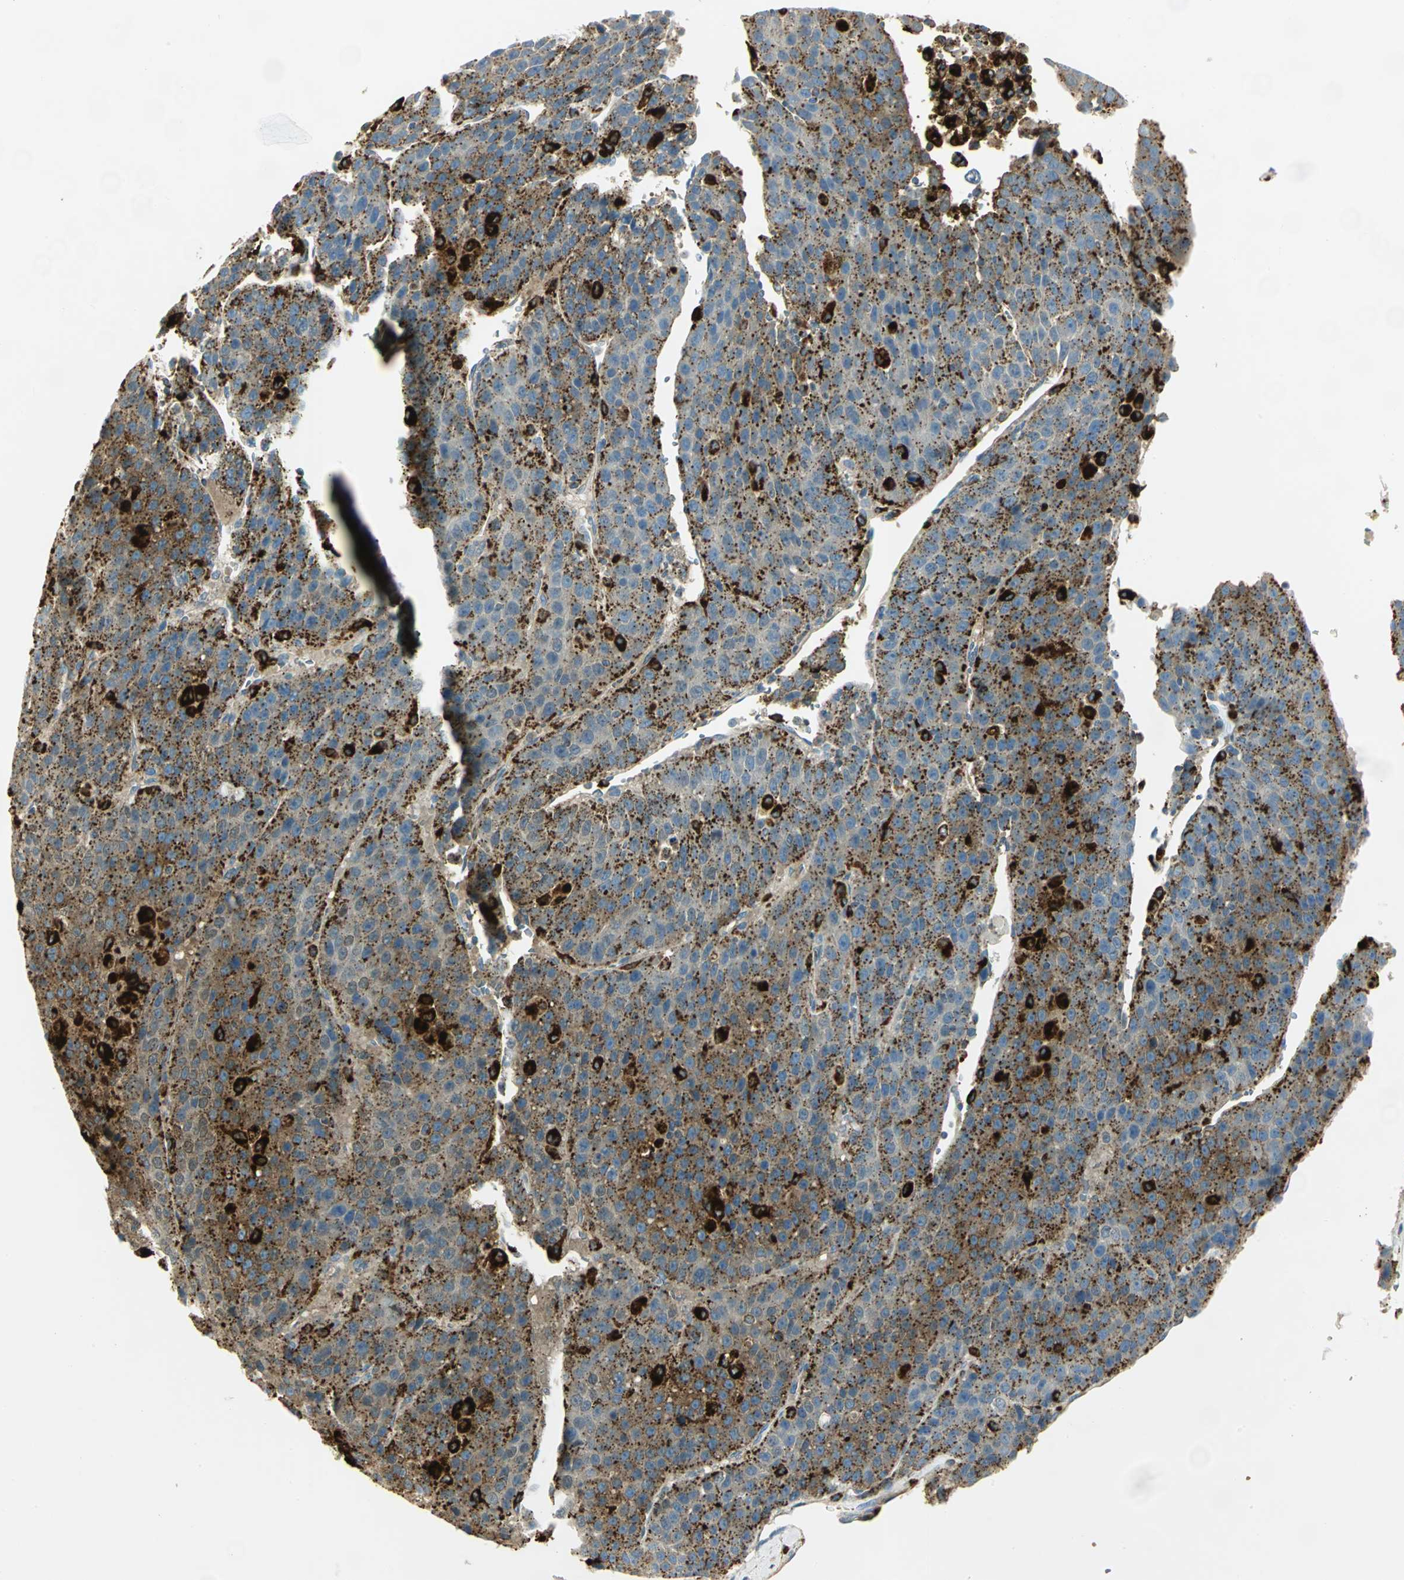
{"staining": {"intensity": "strong", "quantity": "25%-75%", "location": "cytoplasmic/membranous"}, "tissue": "liver cancer", "cell_type": "Tumor cells", "image_type": "cancer", "snomed": [{"axis": "morphology", "description": "Carcinoma, Hepatocellular, NOS"}, {"axis": "topography", "description": "Liver"}], "caption": "Strong cytoplasmic/membranous staining is appreciated in about 25%-75% of tumor cells in liver cancer (hepatocellular carcinoma).", "gene": "ARSA", "patient": {"sex": "female", "age": 53}}